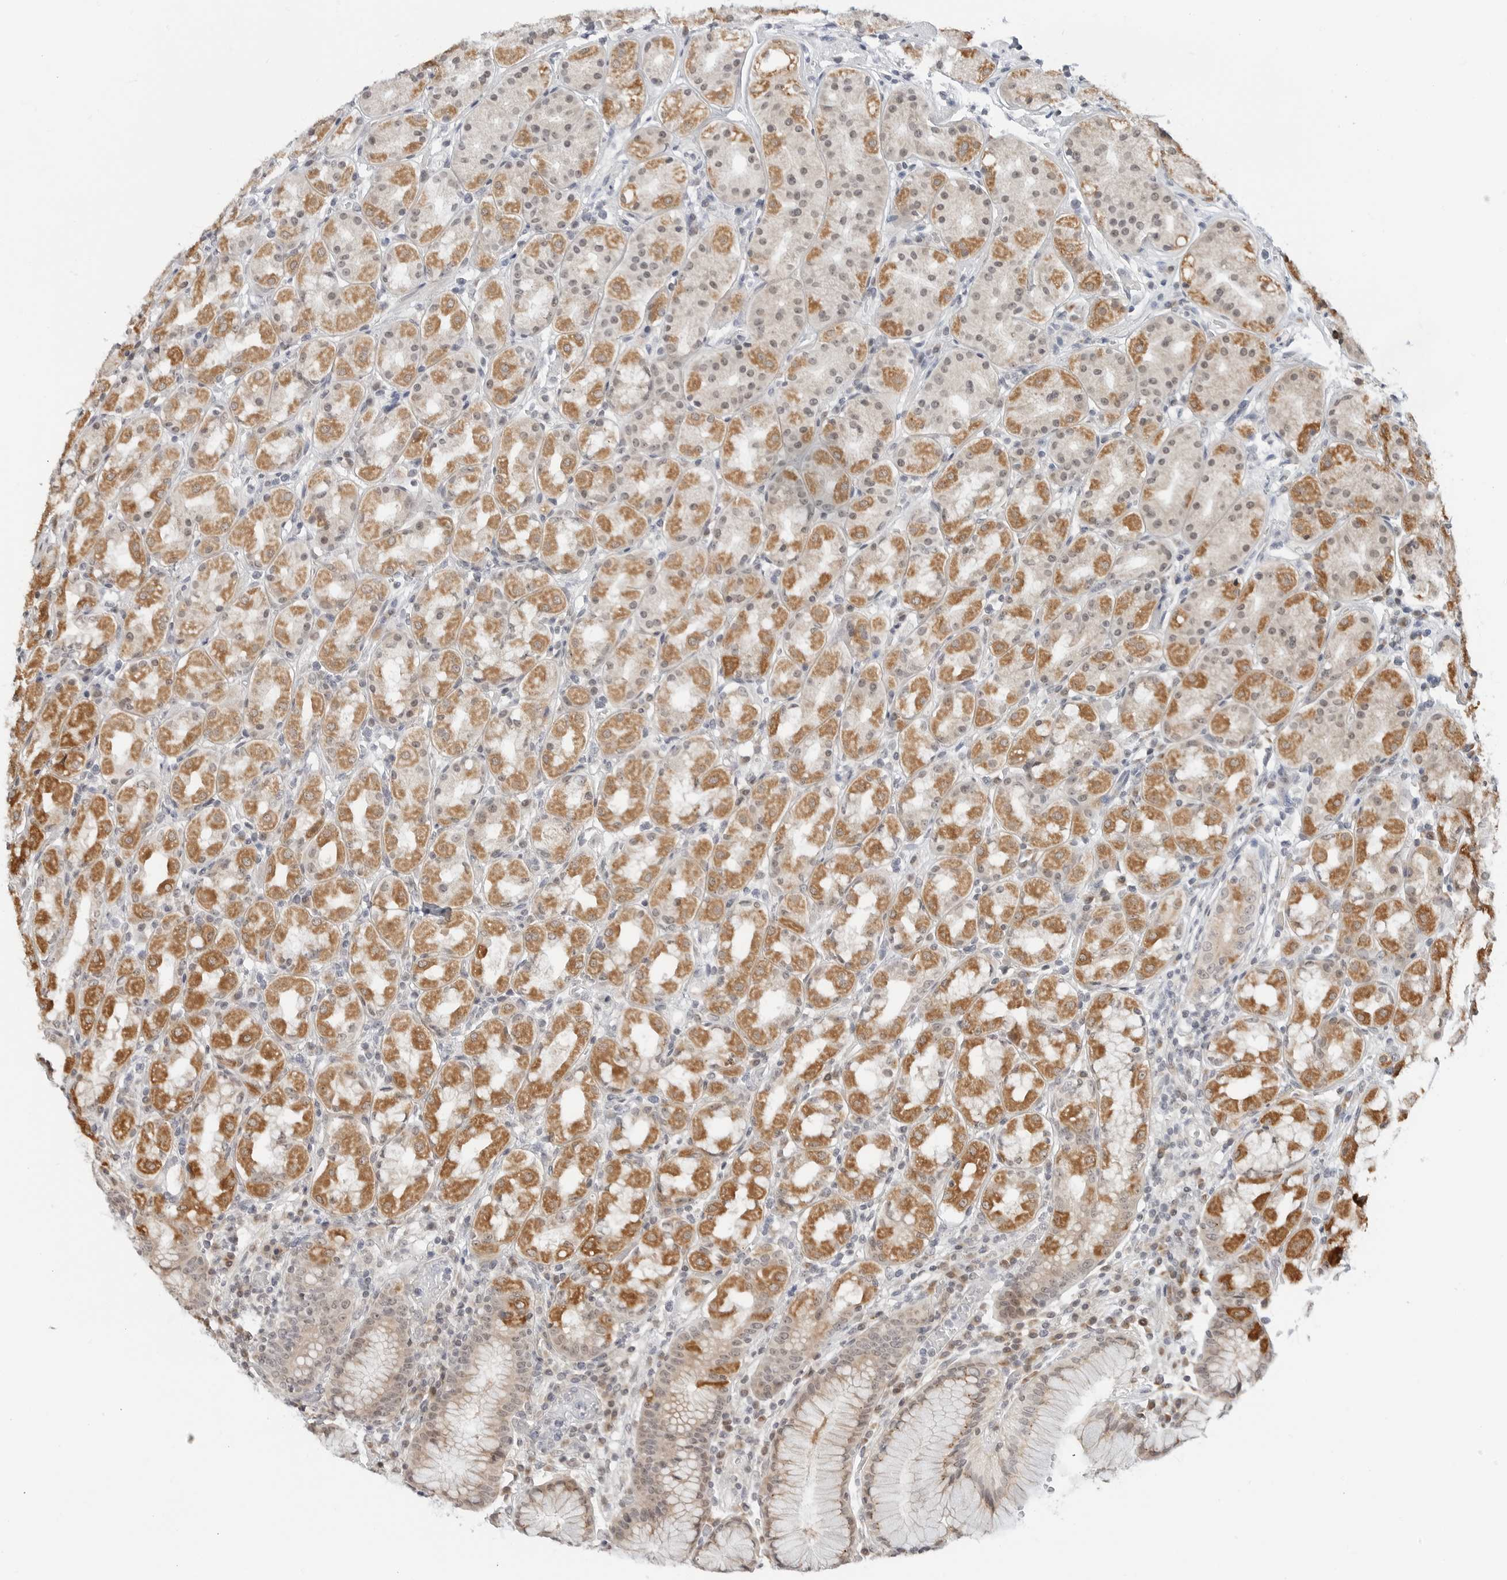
{"staining": {"intensity": "strong", "quantity": "25%-75%", "location": "cytoplasmic/membranous,nuclear"}, "tissue": "stomach", "cell_type": "Glandular cells", "image_type": "normal", "snomed": [{"axis": "morphology", "description": "Normal tissue, NOS"}, {"axis": "topography", "description": "Stomach, lower"}], "caption": "A brown stain shows strong cytoplasmic/membranous,nuclear expression of a protein in glandular cells of unremarkable stomach. (Stains: DAB (3,3'-diaminobenzidine) in brown, nuclei in blue, Microscopy: brightfield microscopy at high magnification).", "gene": "POLR3GL", "patient": {"sex": "female", "age": 56}}